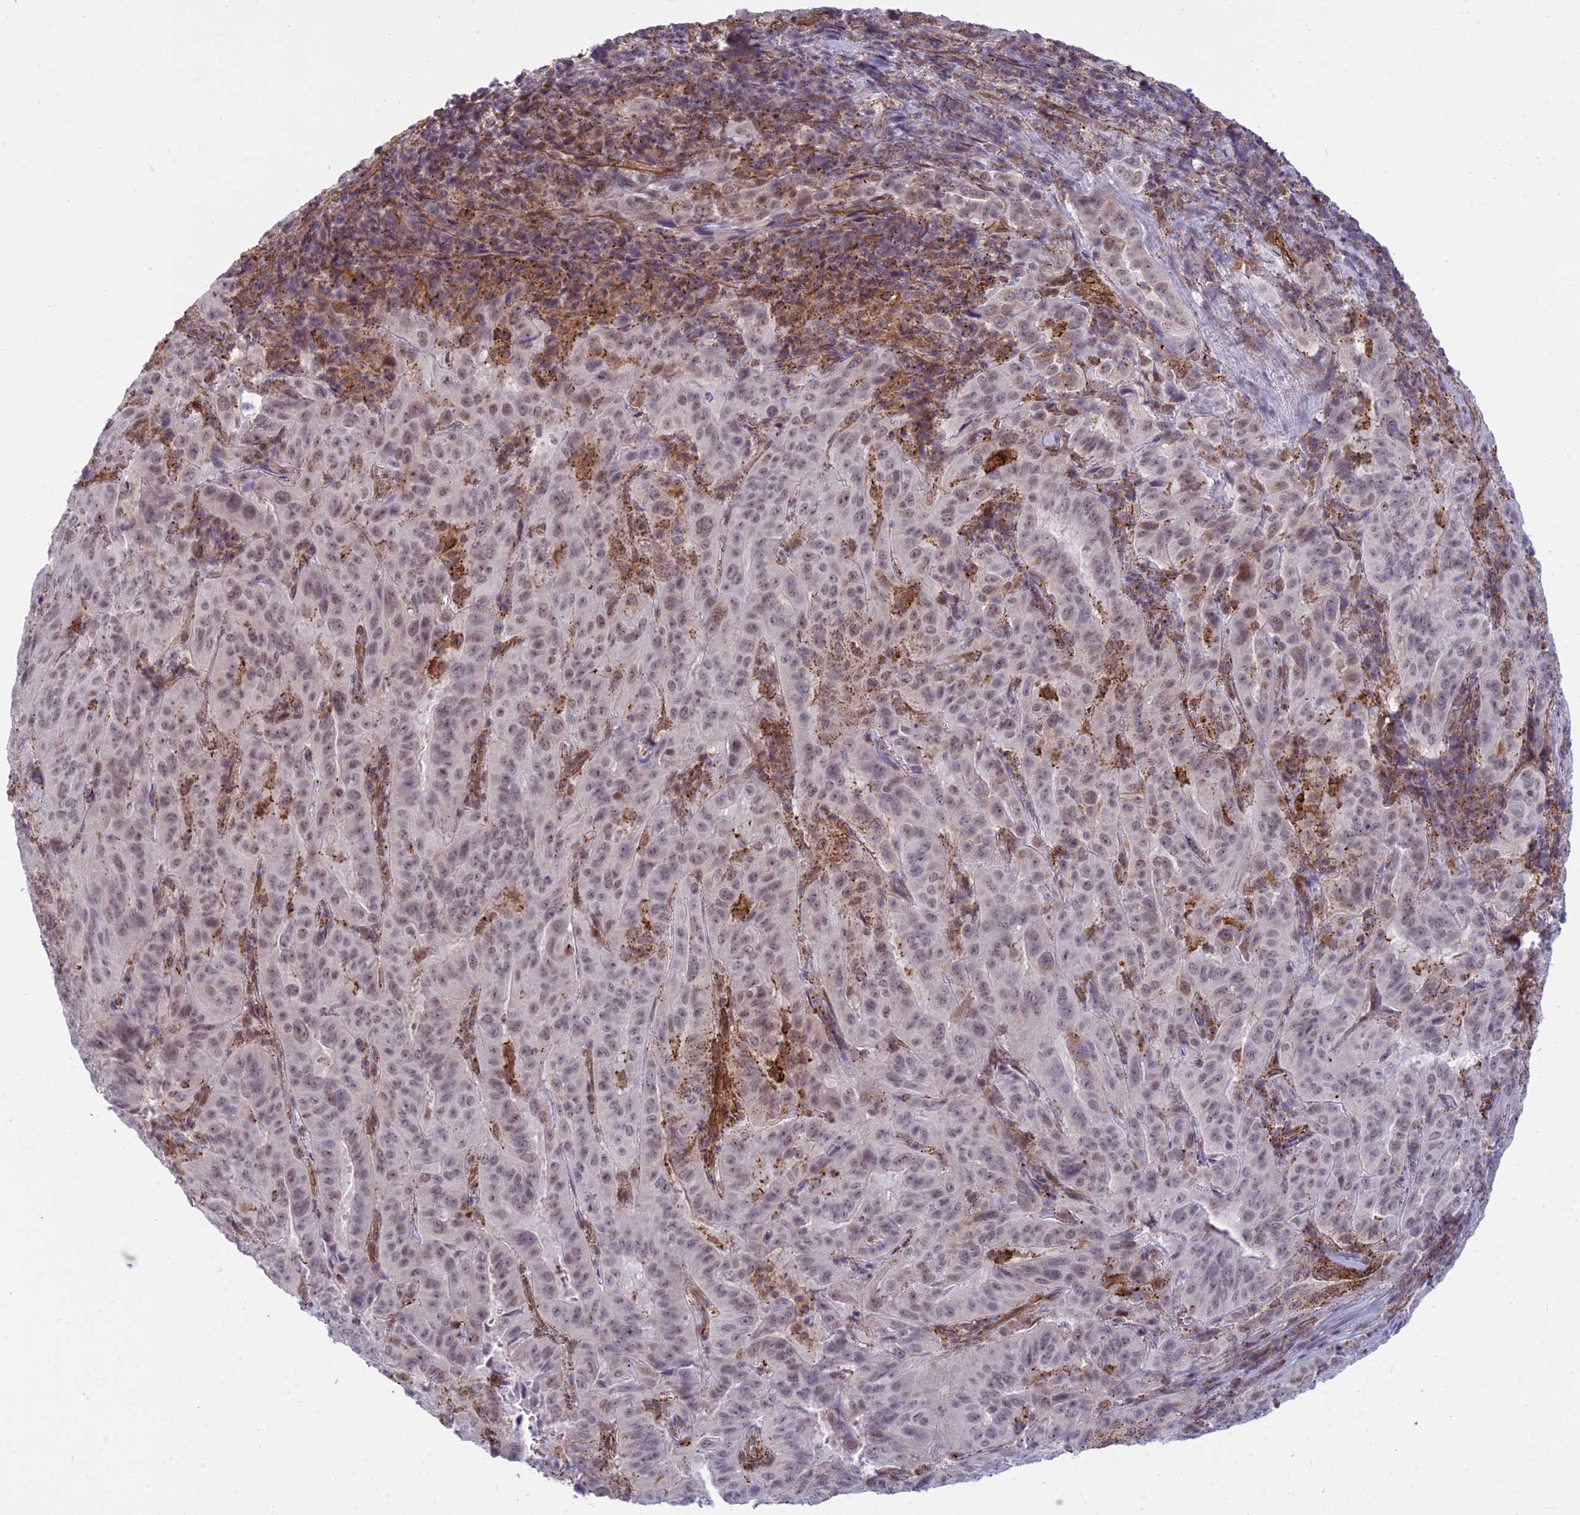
{"staining": {"intensity": "weak", "quantity": ">75%", "location": "nuclear"}, "tissue": "pancreatic cancer", "cell_type": "Tumor cells", "image_type": "cancer", "snomed": [{"axis": "morphology", "description": "Adenocarcinoma, NOS"}, {"axis": "topography", "description": "Pancreas"}], "caption": "Protein expression analysis of pancreatic cancer shows weak nuclear staining in approximately >75% of tumor cells.", "gene": "SAPCD2", "patient": {"sex": "male", "age": 63}}